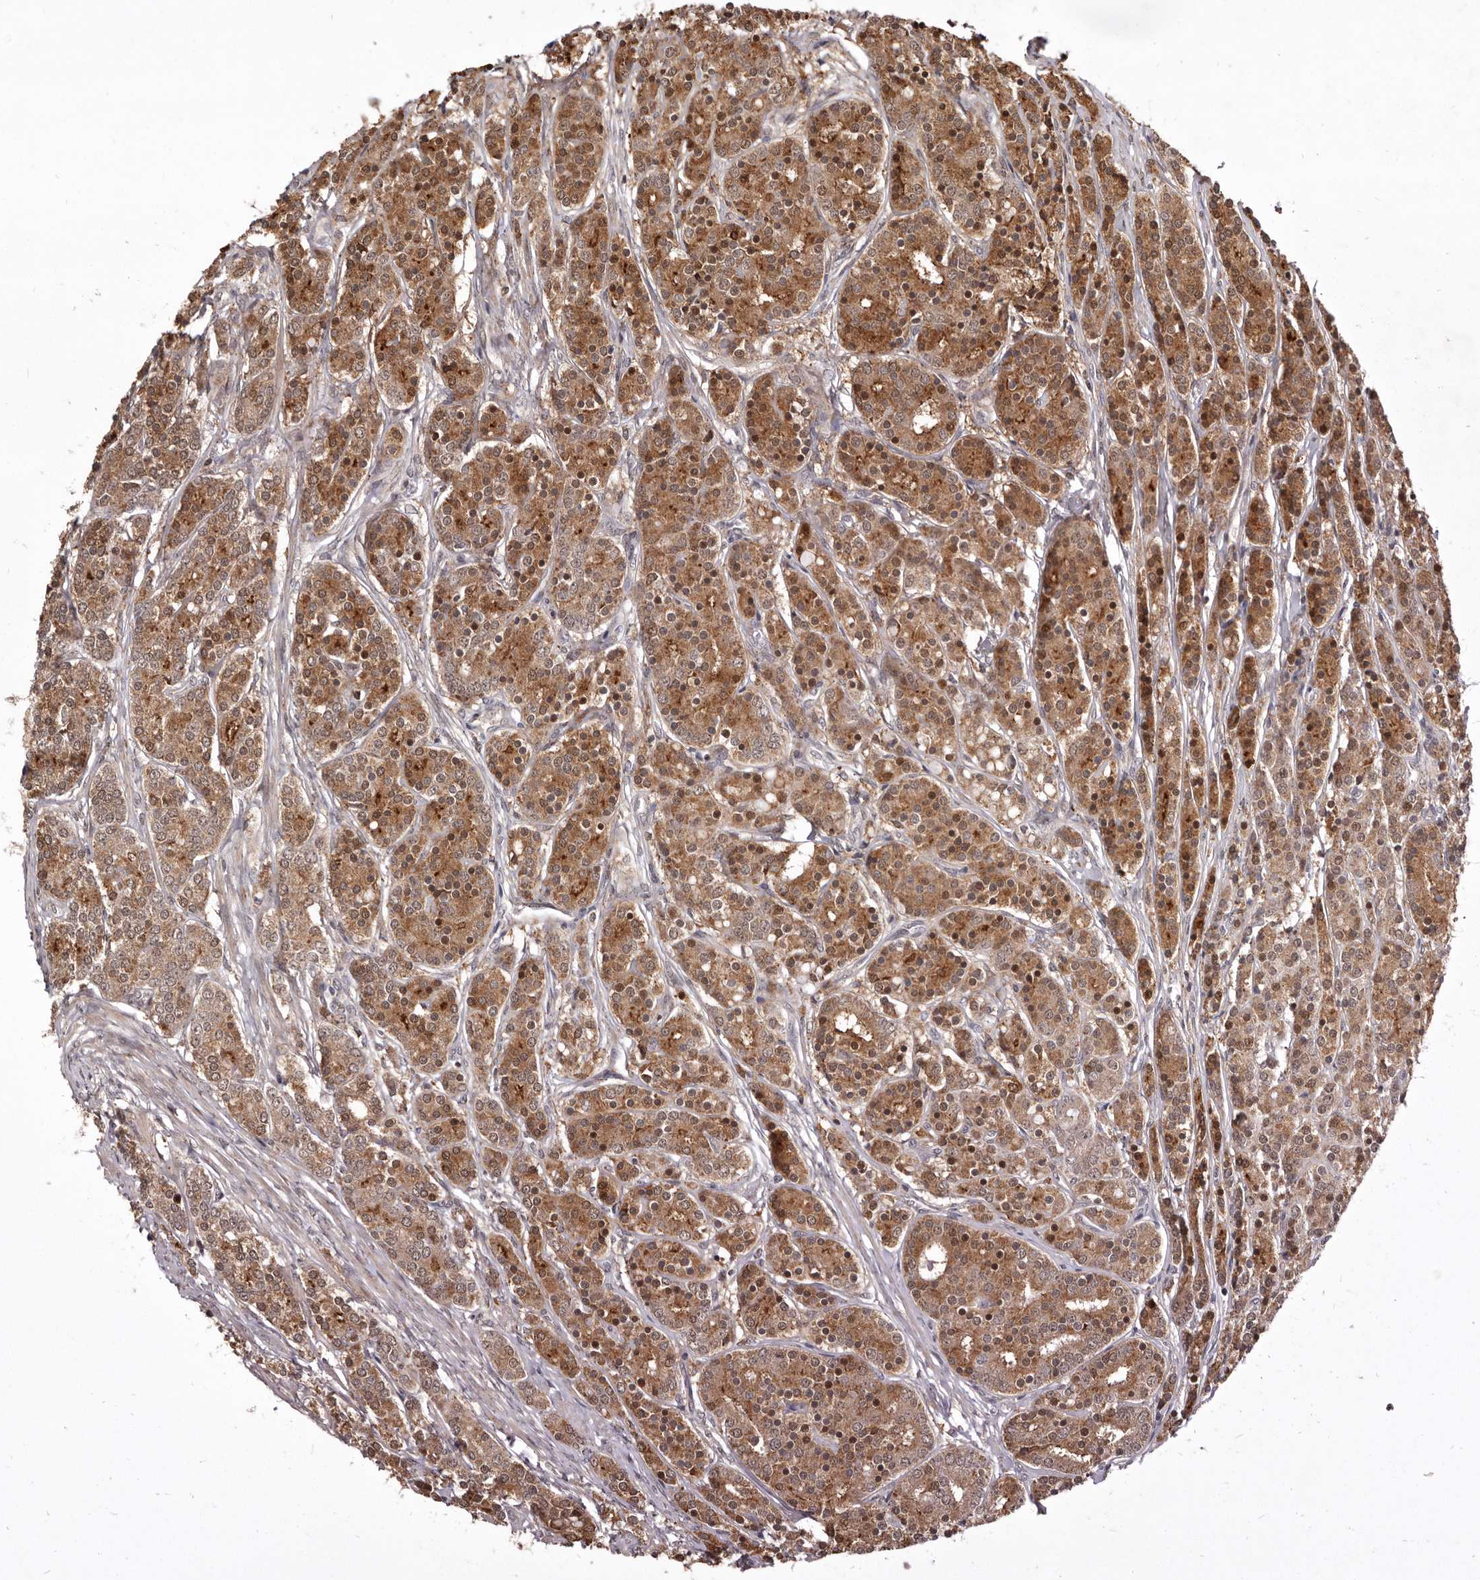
{"staining": {"intensity": "moderate", "quantity": ">75%", "location": "cytoplasmic/membranous,nuclear"}, "tissue": "prostate cancer", "cell_type": "Tumor cells", "image_type": "cancer", "snomed": [{"axis": "morphology", "description": "Adenocarcinoma, High grade"}, {"axis": "topography", "description": "Prostate"}], "caption": "DAB (3,3'-diaminobenzidine) immunohistochemical staining of prostate cancer reveals moderate cytoplasmic/membranous and nuclear protein positivity in about >75% of tumor cells.", "gene": "RRM2B", "patient": {"sex": "male", "age": 62}}